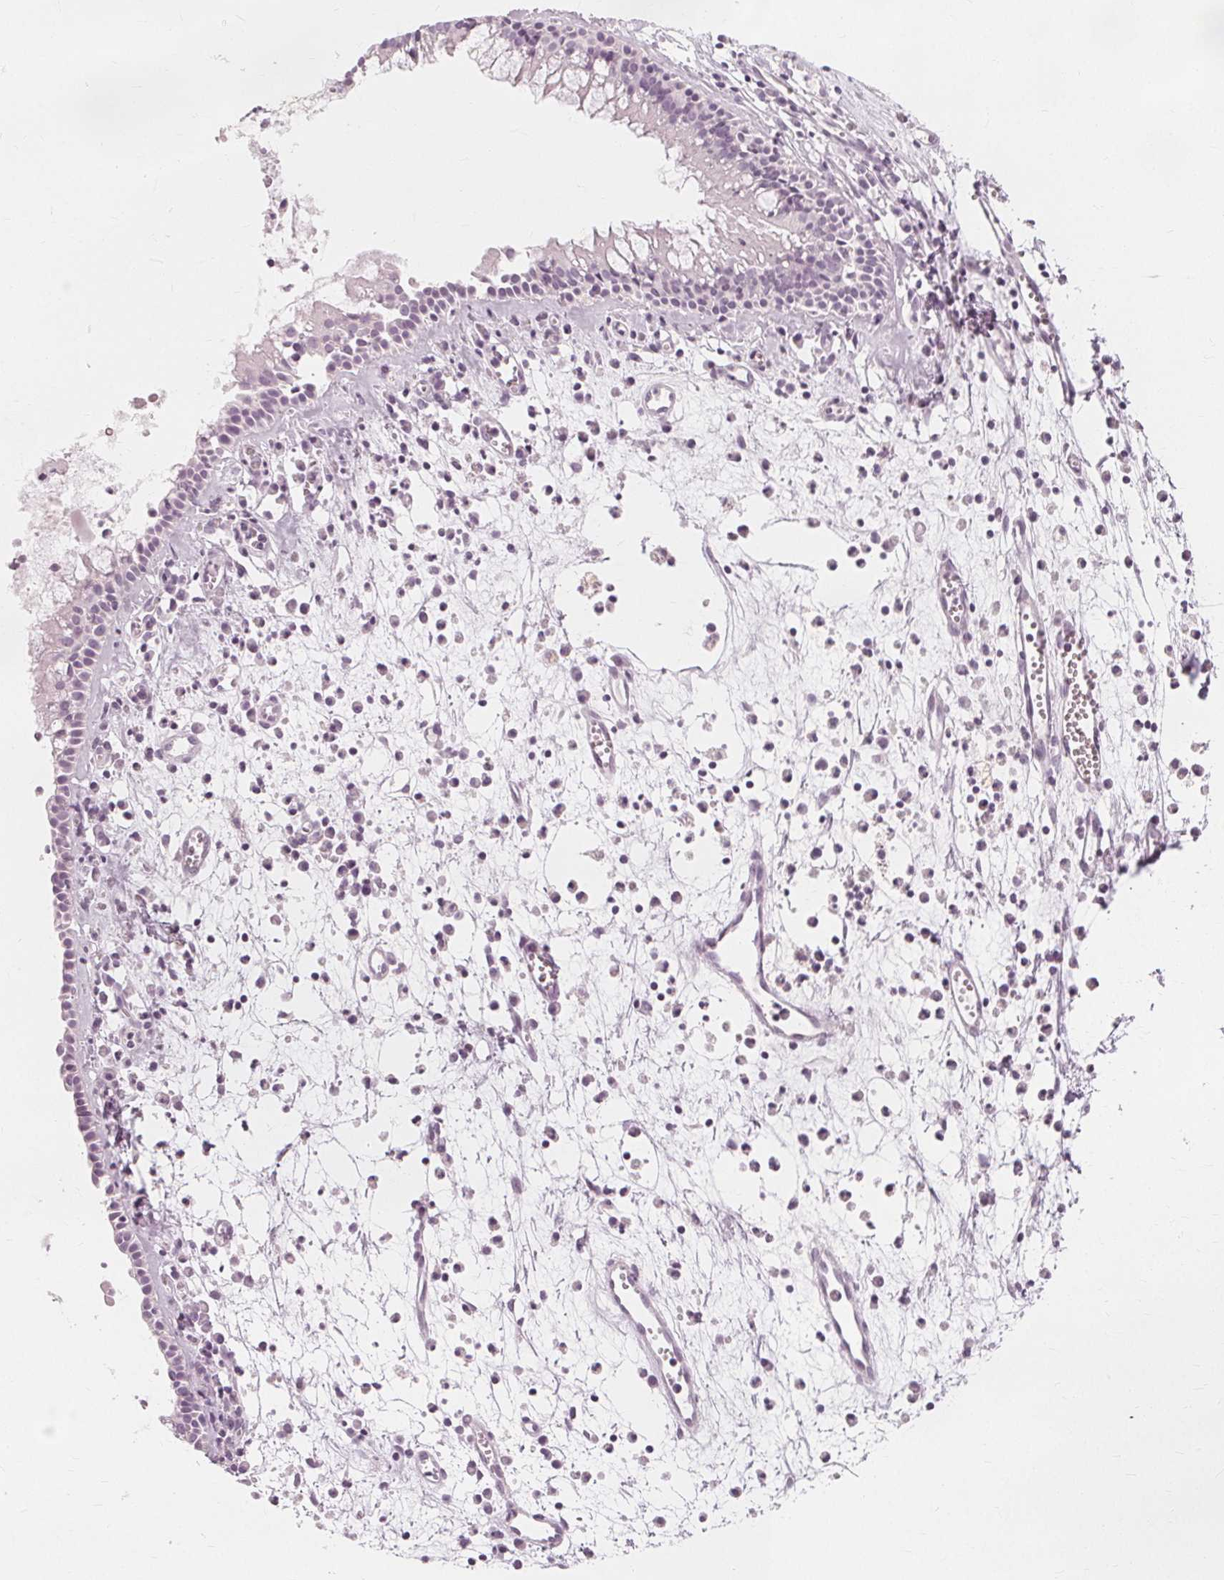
{"staining": {"intensity": "negative", "quantity": "none", "location": "none"}, "tissue": "nasopharynx", "cell_type": "Respiratory epithelial cells", "image_type": "normal", "snomed": [{"axis": "morphology", "description": "Normal tissue, NOS"}, {"axis": "topography", "description": "Nasopharynx"}], "caption": "Benign nasopharynx was stained to show a protein in brown. There is no significant staining in respiratory epithelial cells. (DAB immunohistochemistry, high magnification).", "gene": "NXPE1", "patient": {"sex": "female", "age": 52}}